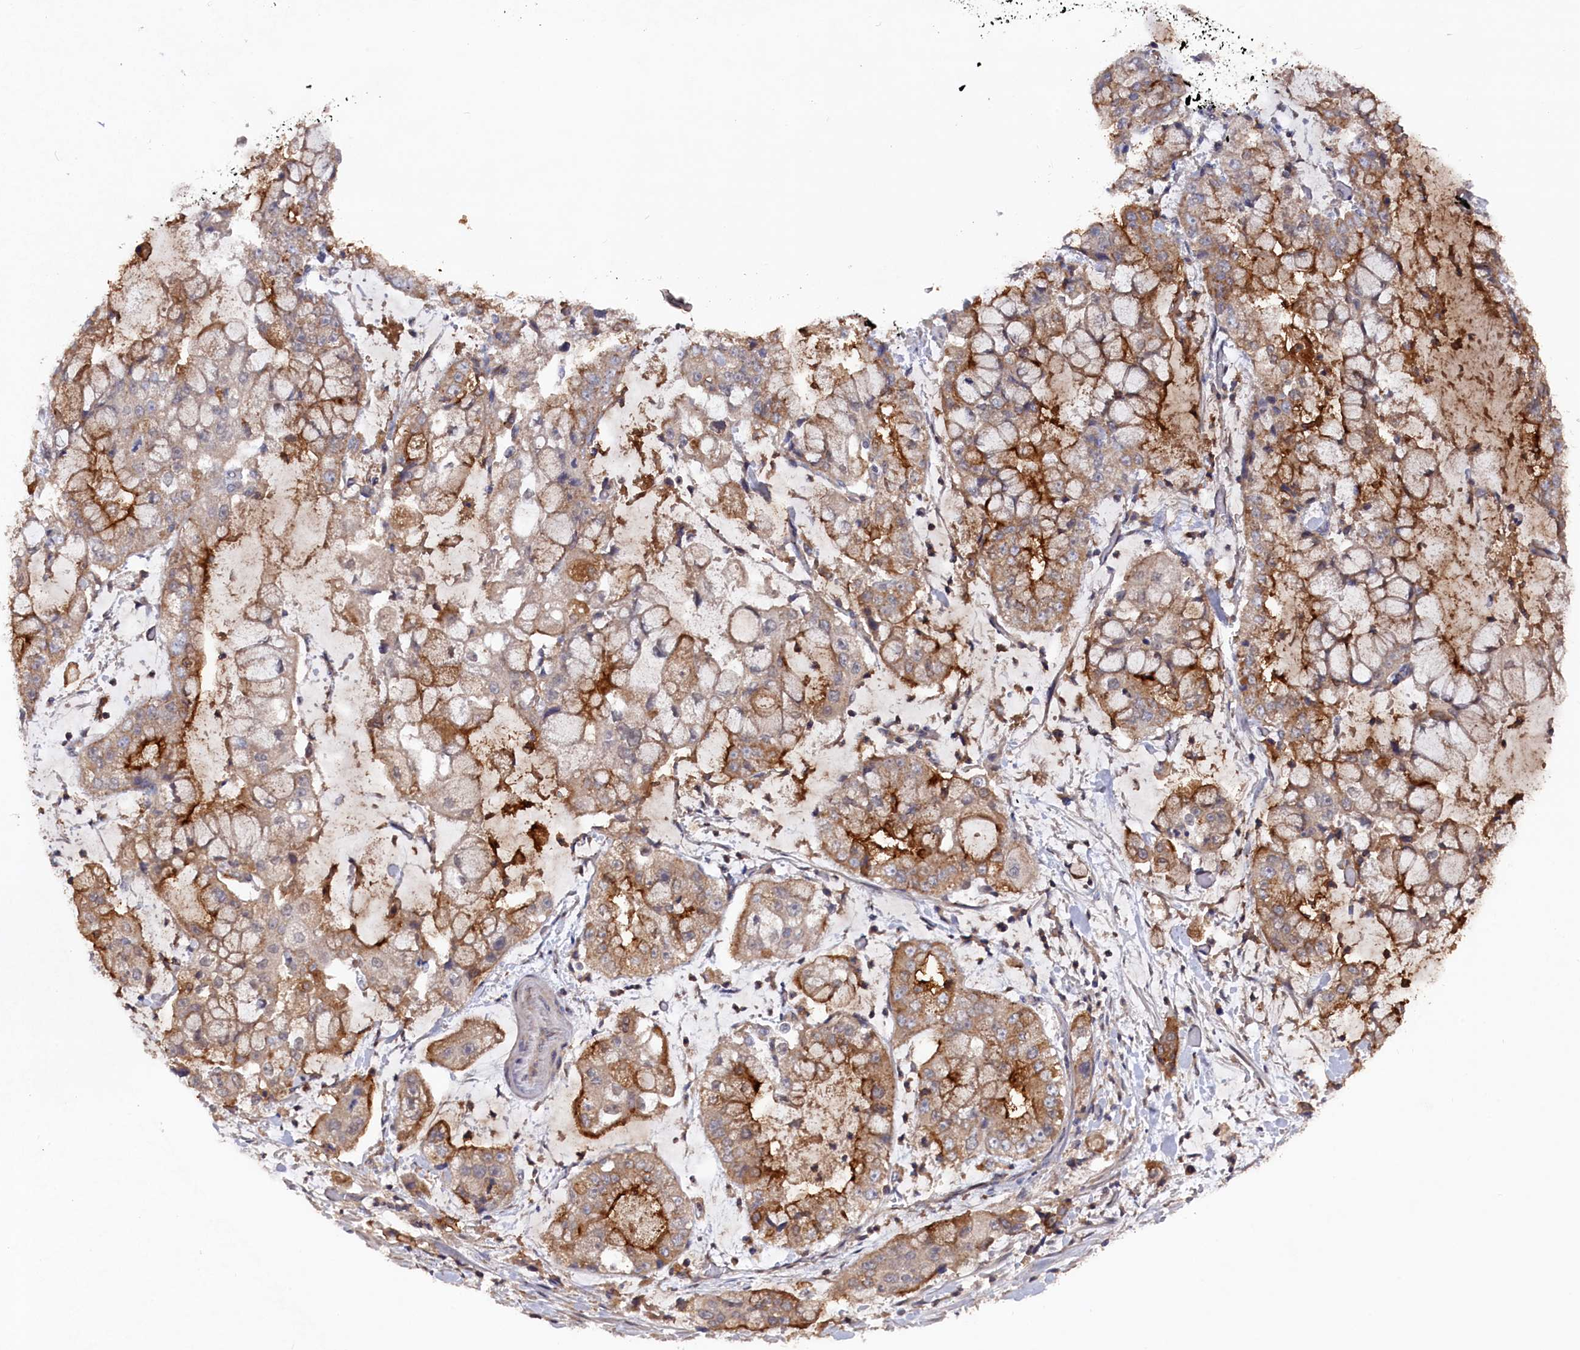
{"staining": {"intensity": "moderate", "quantity": "25%-75%", "location": "cytoplasmic/membranous"}, "tissue": "stomach cancer", "cell_type": "Tumor cells", "image_type": "cancer", "snomed": [{"axis": "morphology", "description": "Adenocarcinoma, NOS"}, {"axis": "topography", "description": "Stomach"}], "caption": "Human stomach cancer (adenocarcinoma) stained with a protein marker exhibits moderate staining in tumor cells.", "gene": "TMC5", "patient": {"sex": "male", "age": 76}}